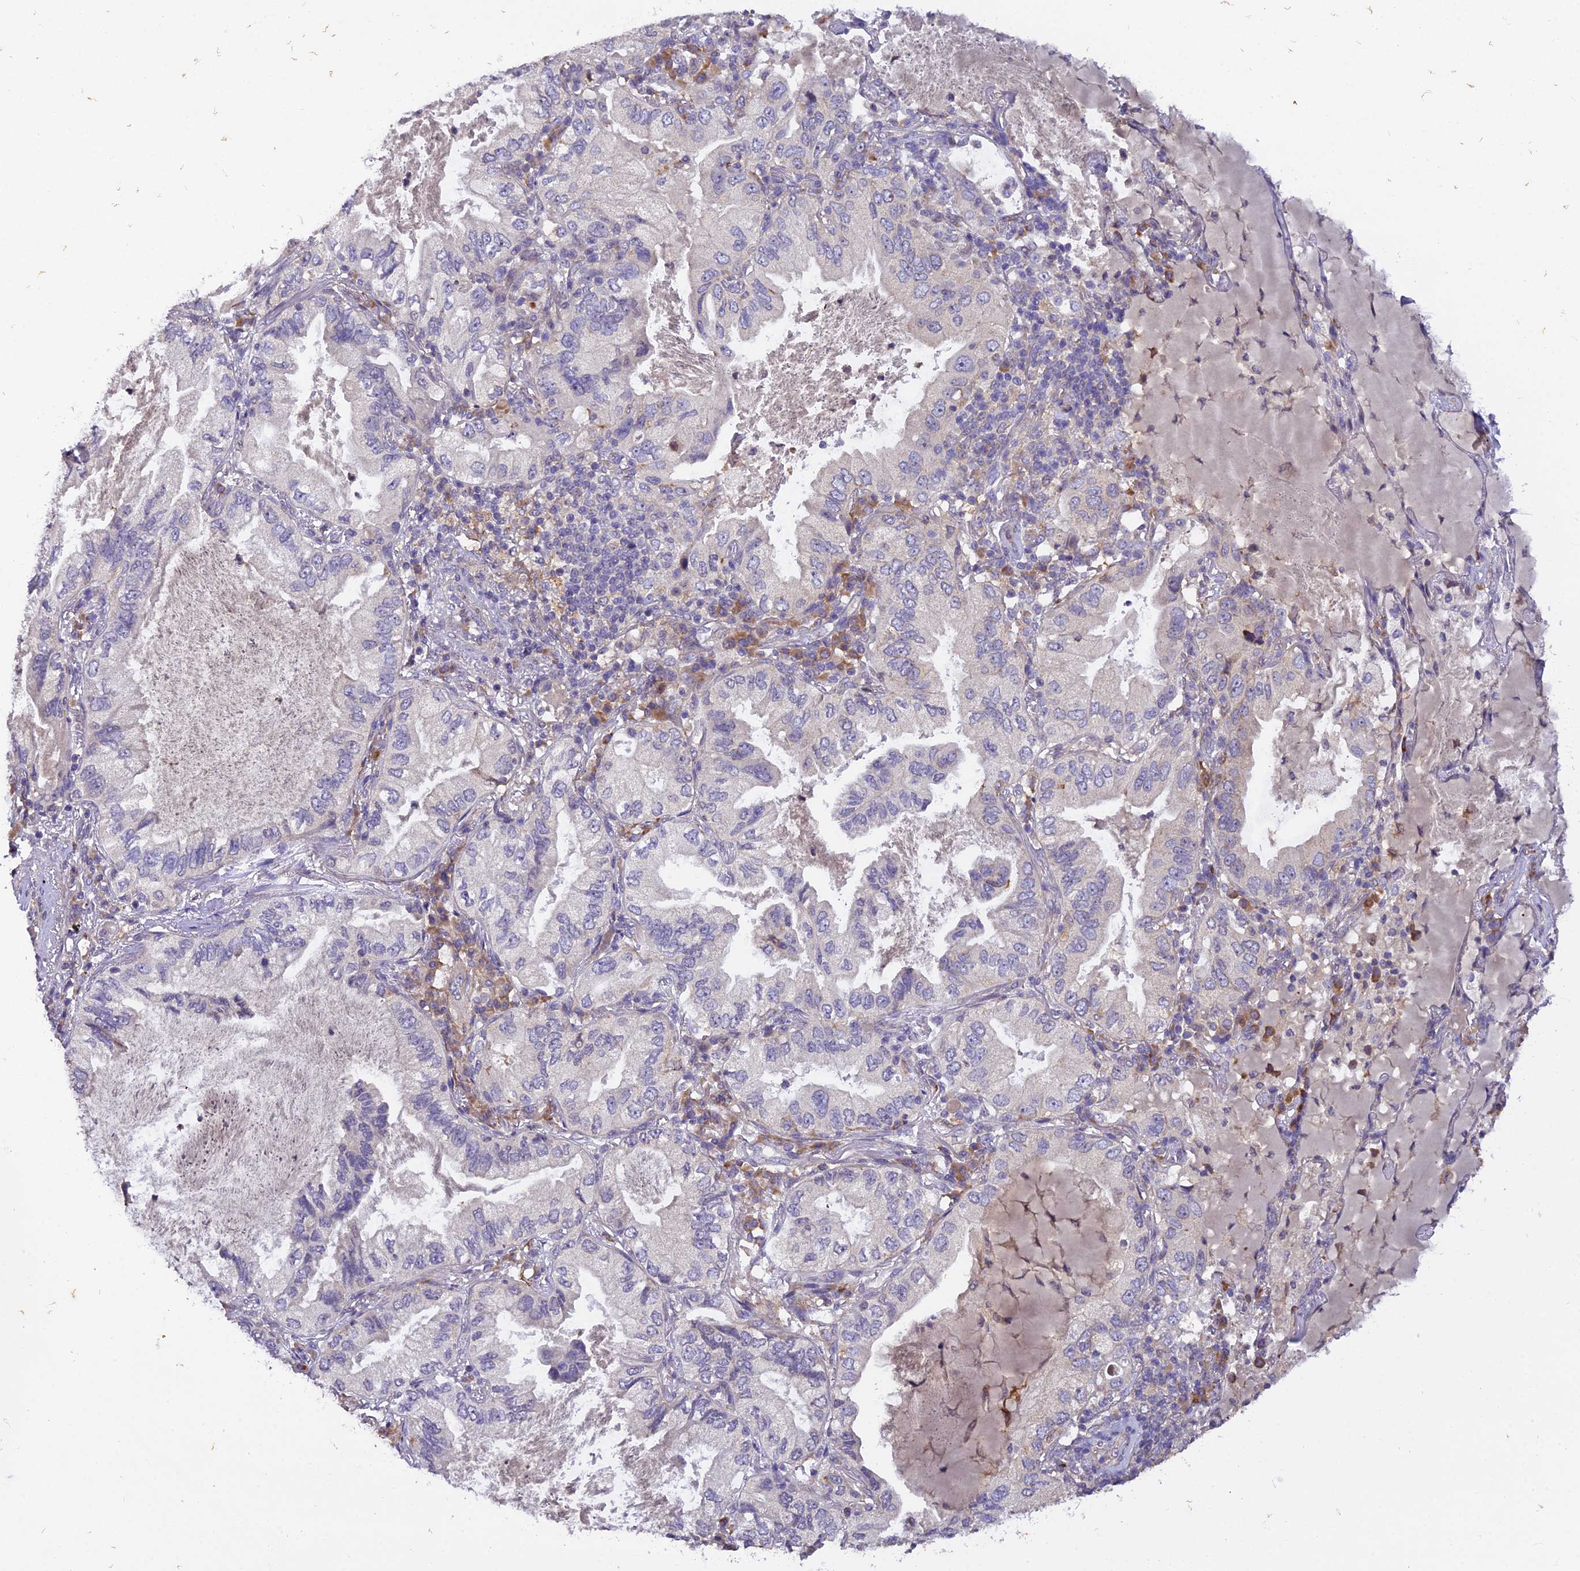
{"staining": {"intensity": "negative", "quantity": "none", "location": "none"}, "tissue": "lung cancer", "cell_type": "Tumor cells", "image_type": "cancer", "snomed": [{"axis": "morphology", "description": "Adenocarcinoma, NOS"}, {"axis": "topography", "description": "Lung"}], "caption": "Immunohistochemistry micrograph of neoplastic tissue: human adenocarcinoma (lung) stained with DAB shows no significant protein positivity in tumor cells.", "gene": "CENPL", "patient": {"sex": "female", "age": 69}}